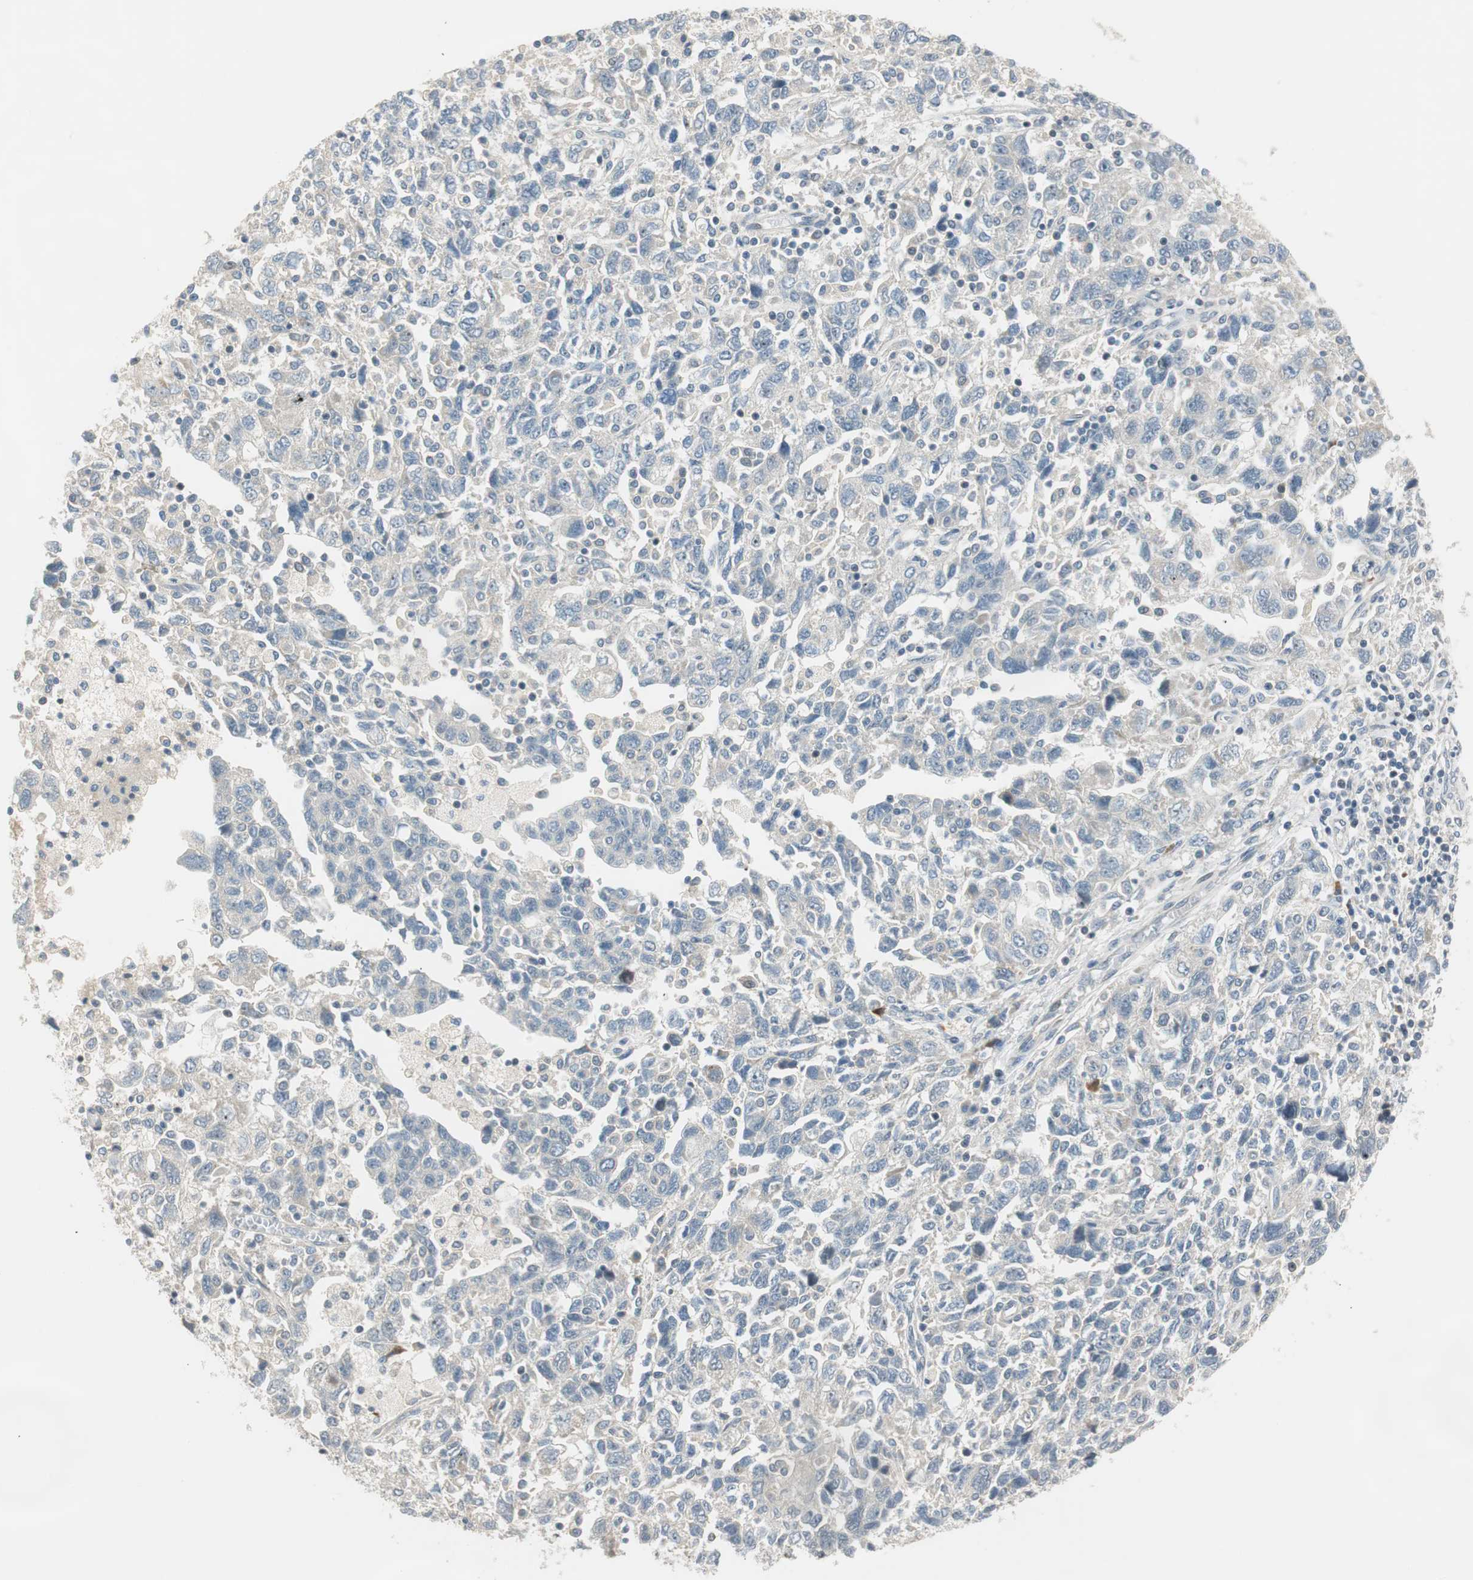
{"staining": {"intensity": "negative", "quantity": "none", "location": "none"}, "tissue": "ovarian cancer", "cell_type": "Tumor cells", "image_type": "cancer", "snomed": [{"axis": "morphology", "description": "Carcinoma, NOS"}, {"axis": "morphology", "description": "Cystadenocarcinoma, serous, NOS"}, {"axis": "topography", "description": "Ovary"}], "caption": "Immunohistochemistry photomicrograph of neoplastic tissue: human ovarian cancer stained with DAB (3,3'-diaminobenzidine) shows no significant protein positivity in tumor cells.", "gene": "PCDHB15", "patient": {"sex": "female", "age": 69}}